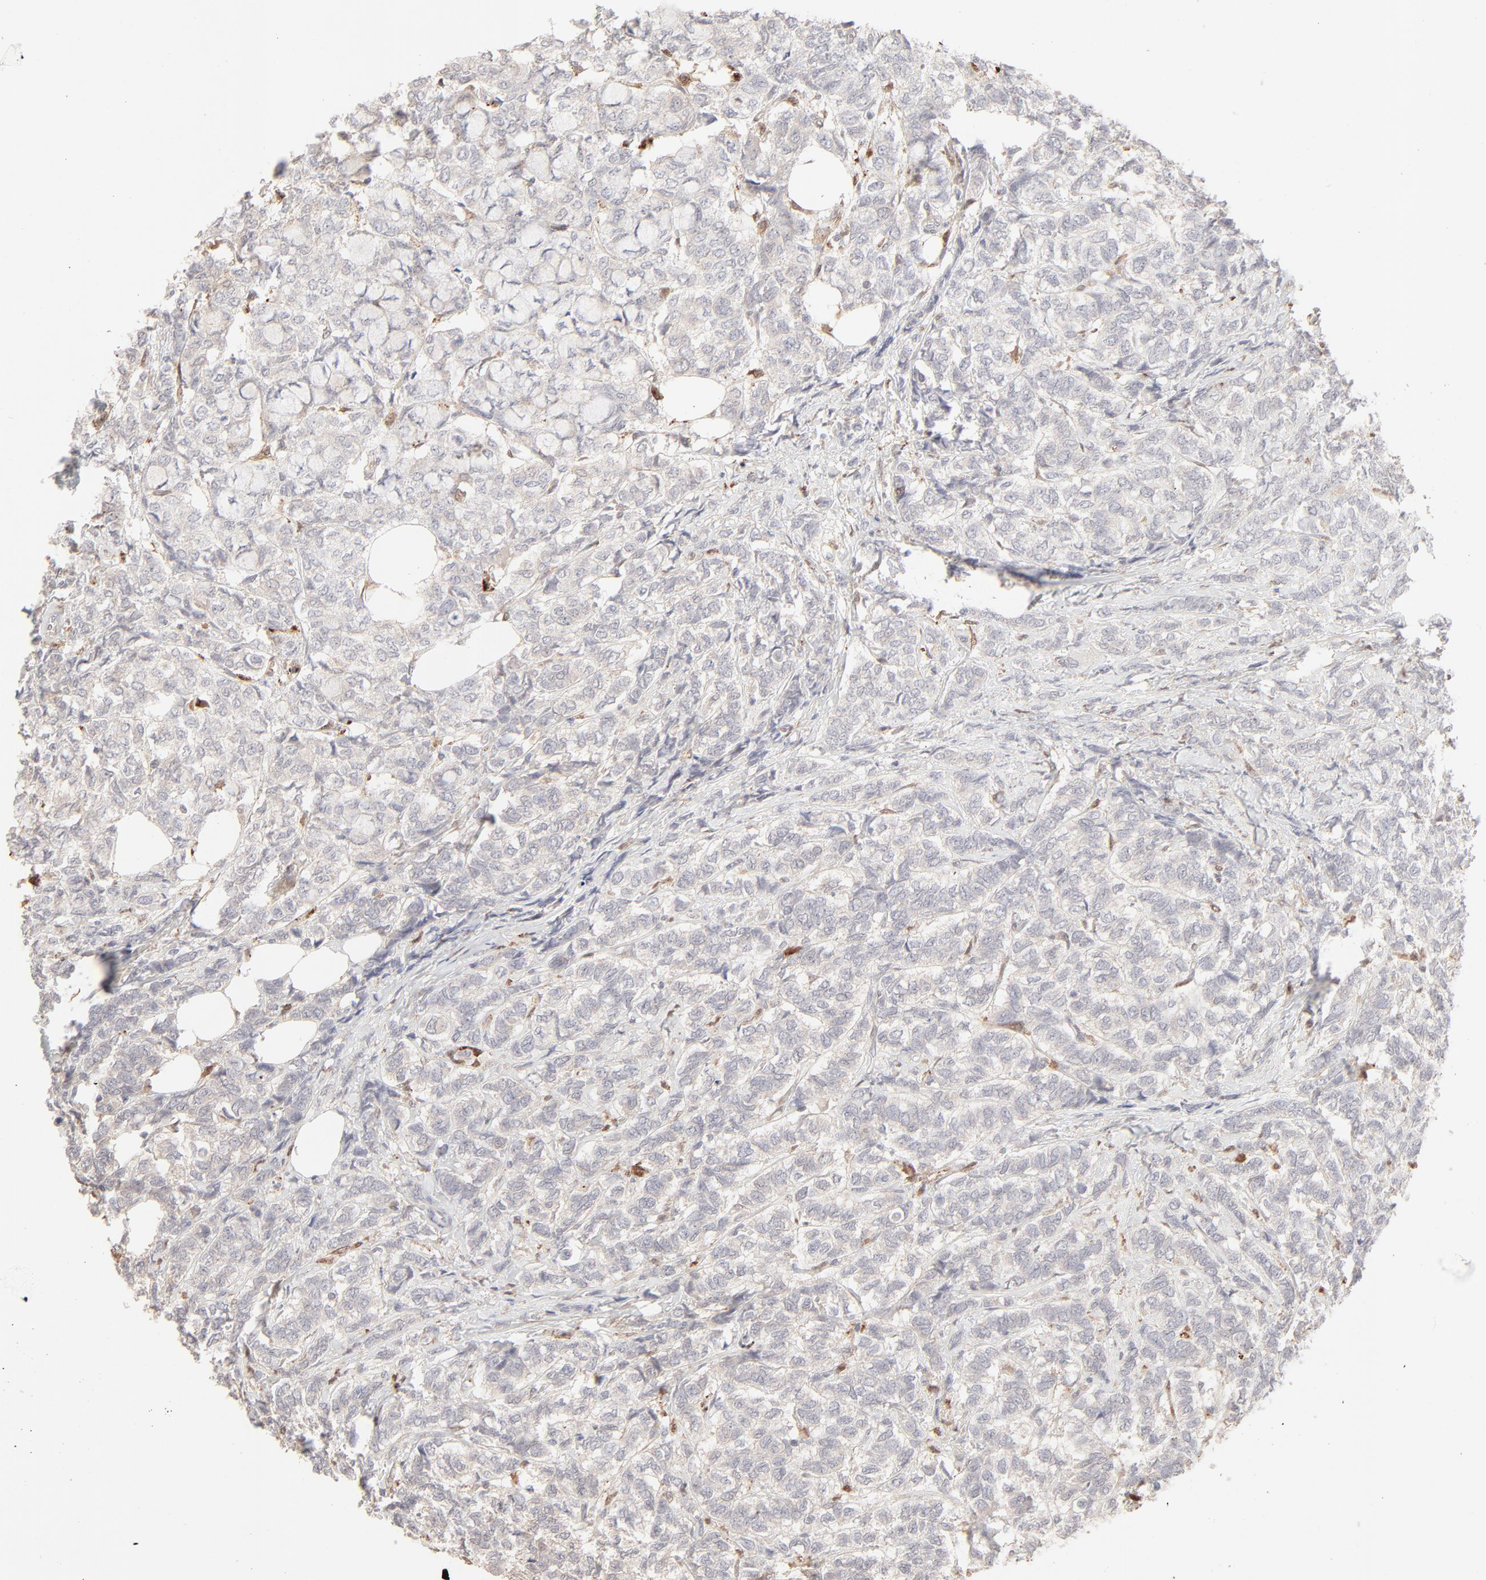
{"staining": {"intensity": "negative", "quantity": "none", "location": "none"}, "tissue": "breast cancer", "cell_type": "Tumor cells", "image_type": "cancer", "snomed": [{"axis": "morphology", "description": "Lobular carcinoma"}, {"axis": "topography", "description": "Breast"}], "caption": "High magnification brightfield microscopy of breast cancer stained with DAB (3,3'-diaminobenzidine) (brown) and counterstained with hematoxylin (blue): tumor cells show no significant staining. (Stains: DAB (3,3'-diaminobenzidine) IHC with hematoxylin counter stain, Microscopy: brightfield microscopy at high magnification).", "gene": "LGALS2", "patient": {"sex": "female", "age": 60}}